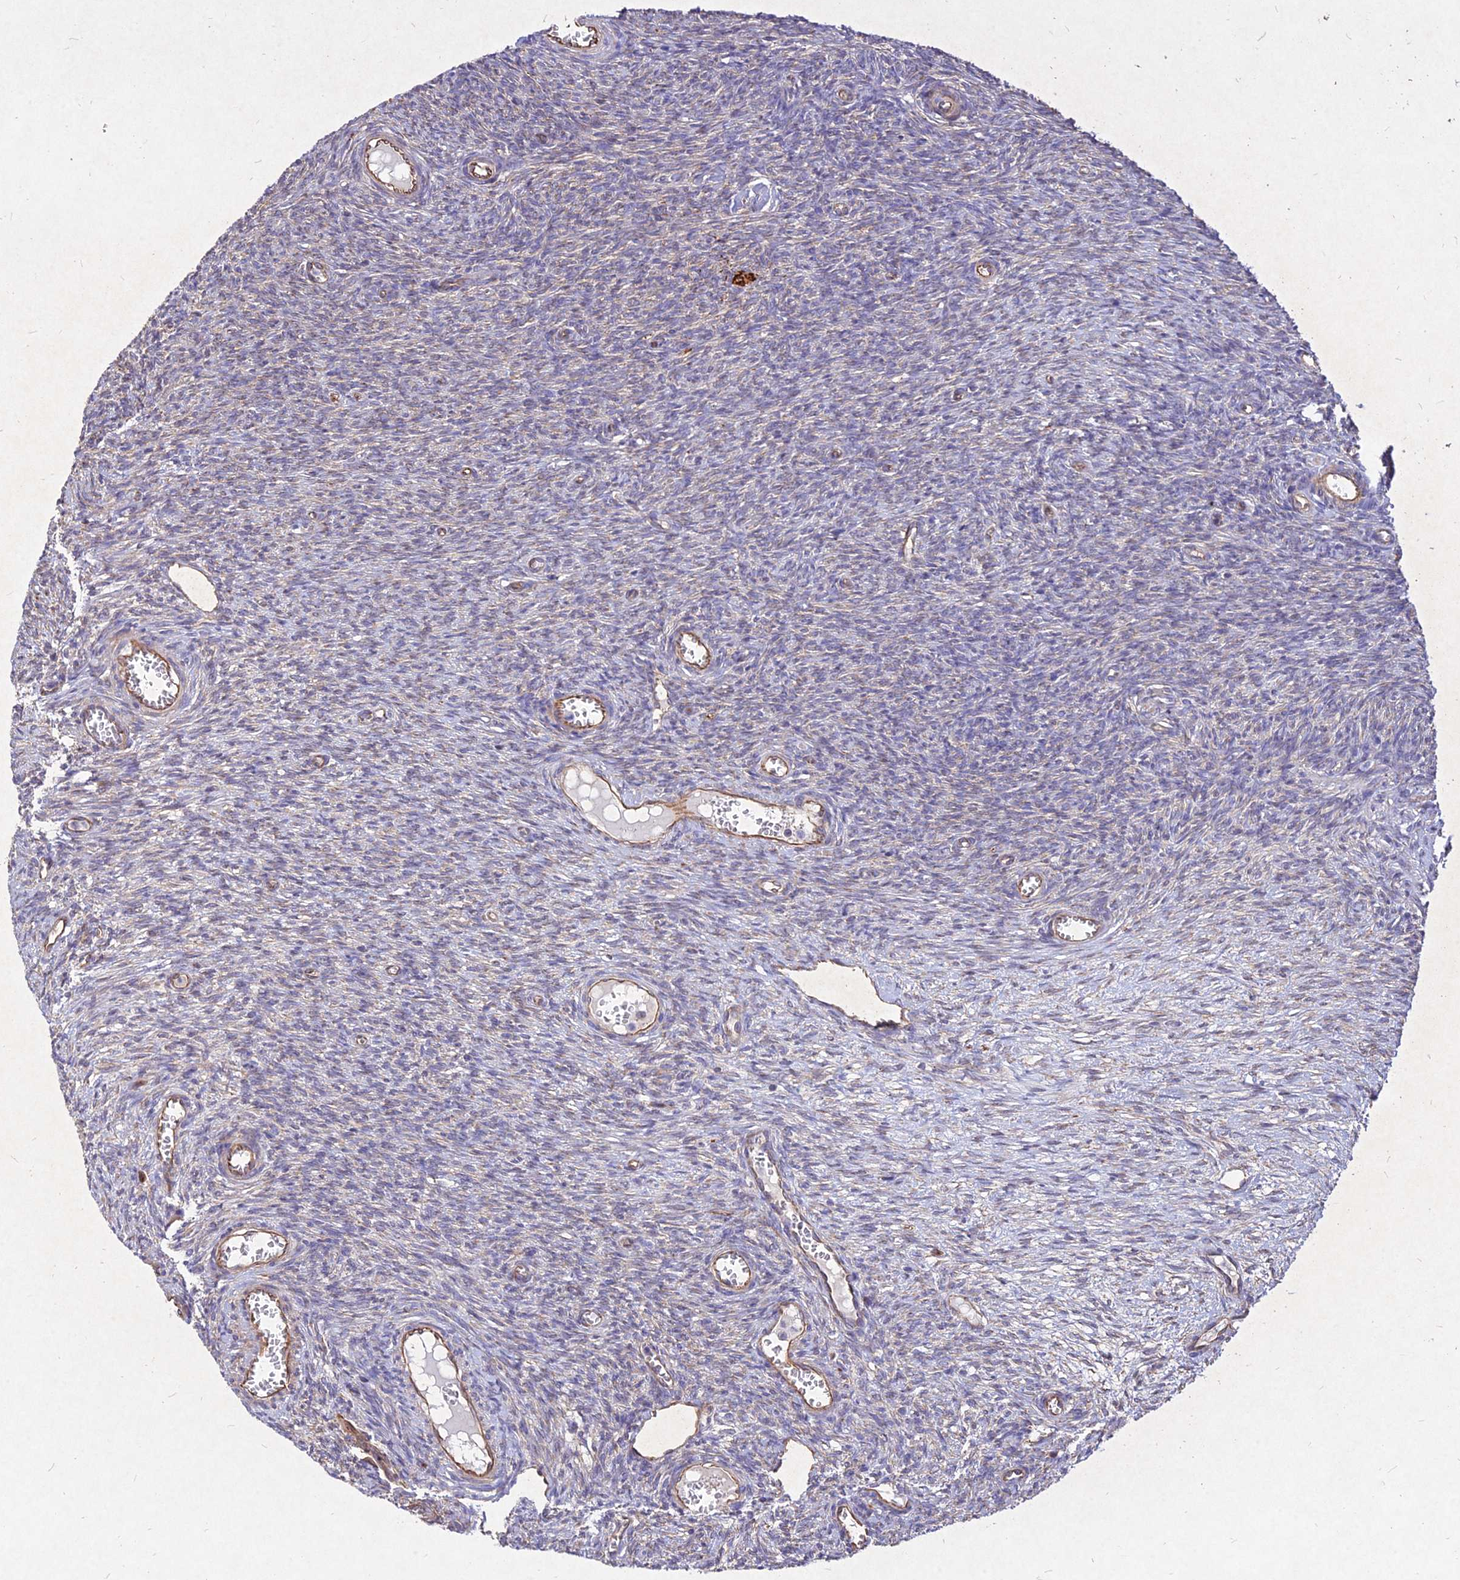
{"staining": {"intensity": "moderate", "quantity": "<25%", "location": "cytoplasmic/membranous"}, "tissue": "ovary", "cell_type": "Ovarian stroma cells", "image_type": "normal", "snomed": [{"axis": "morphology", "description": "Normal tissue, NOS"}, {"axis": "topography", "description": "Ovary"}], "caption": "This photomicrograph reveals unremarkable ovary stained with immunohistochemistry (IHC) to label a protein in brown. The cytoplasmic/membranous of ovarian stroma cells show moderate positivity for the protein. Nuclei are counter-stained blue.", "gene": "SKA1", "patient": {"sex": "female", "age": 44}}